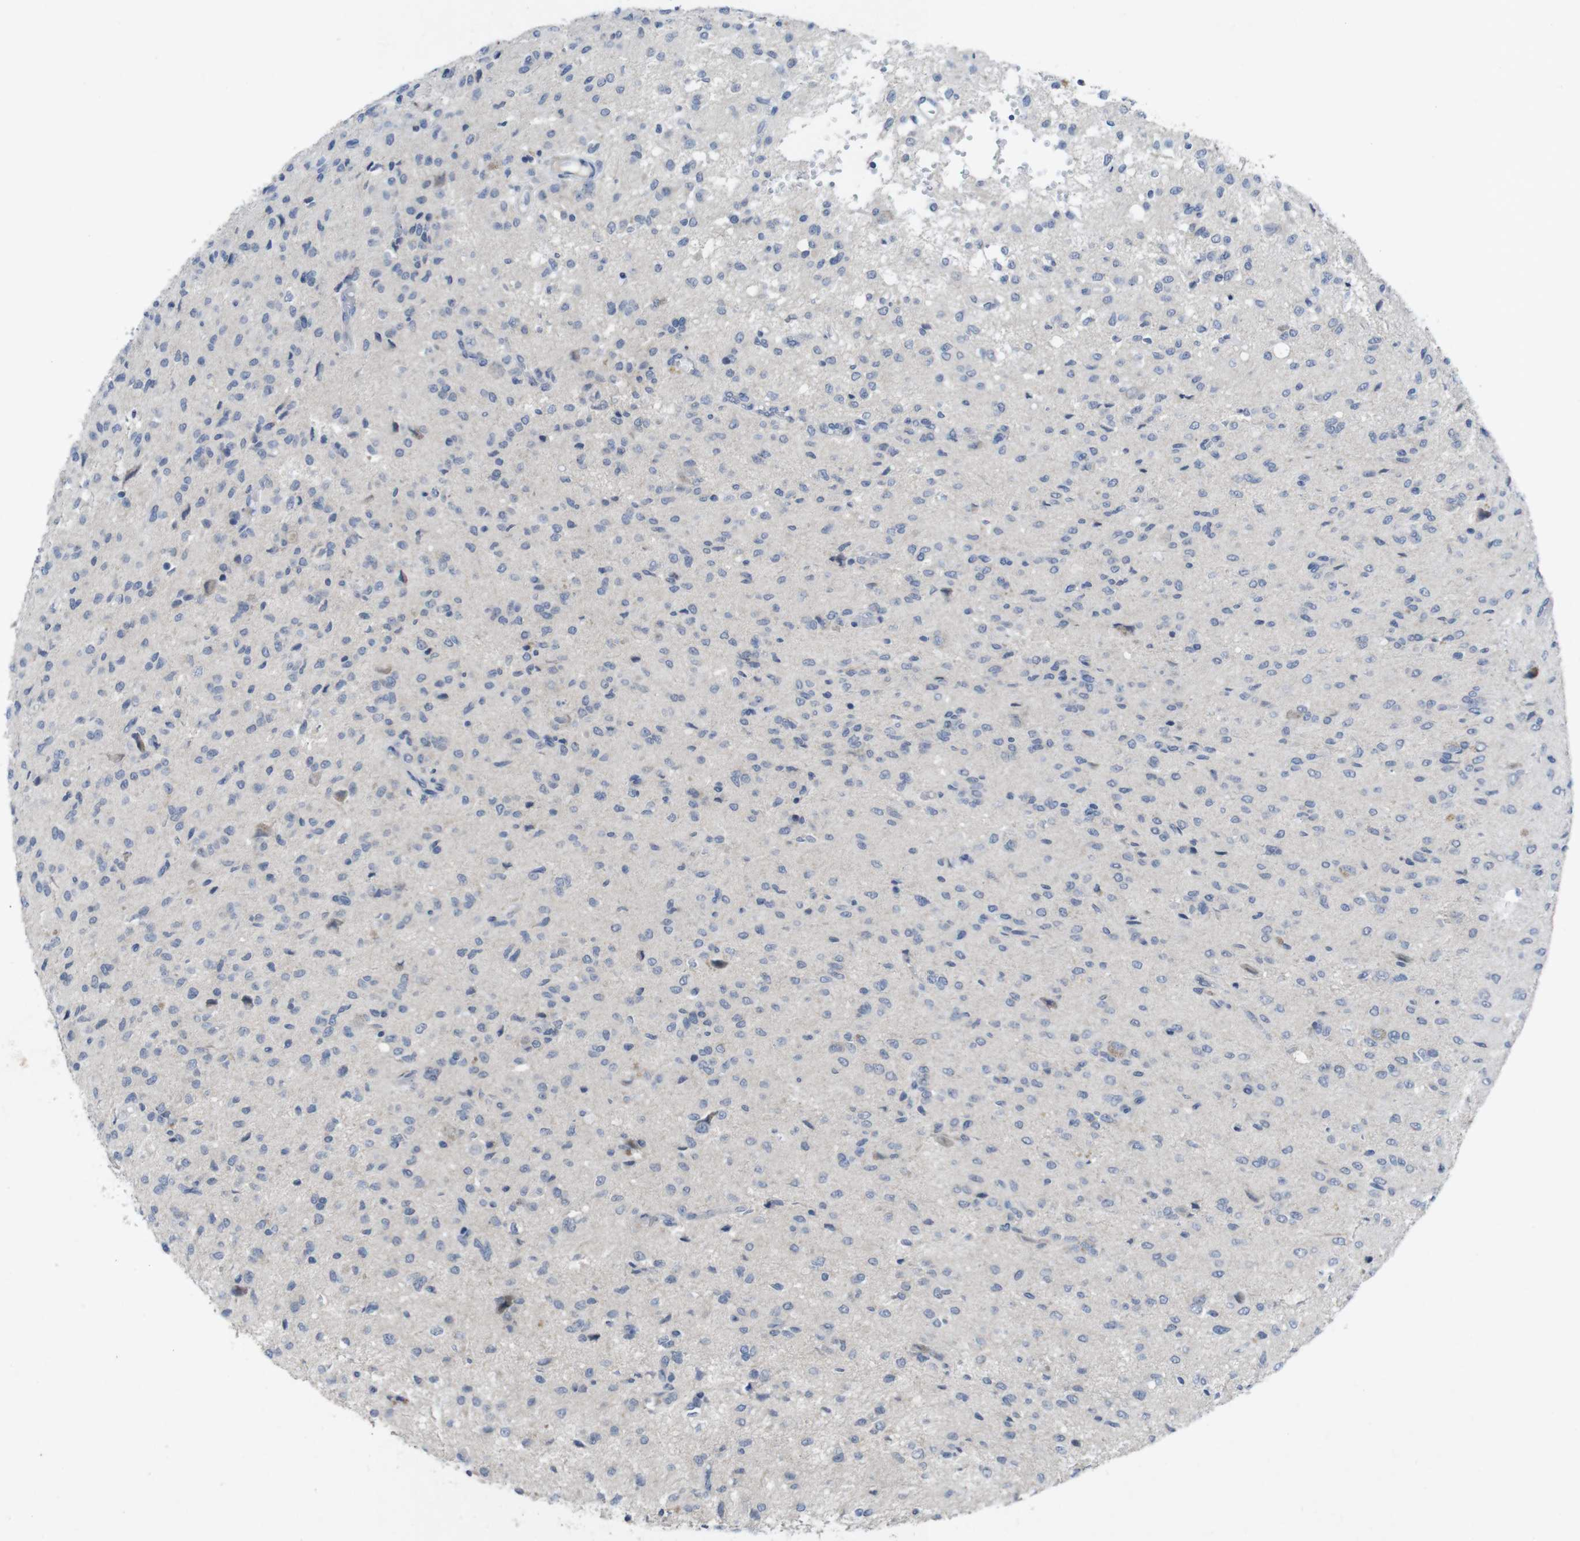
{"staining": {"intensity": "negative", "quantity": "none", "location": "none"}, "tissue": "glioma", "cell_type": "Tumor cells", "image_type": "cancer", "snomed": [{"axis": "morphology", "description": "Glioma, malignant, High grade"}, {"axis": "topography", "description": "Brain"}], "caption": "Immunohistochemical staining of glioma shows no significant expression in tumor cells. (Stains: DAB (3,3'-diaminobenzidine) immunohistochemistry (IHC) with hematoxylin counter stain, Microscopy: brightfield microscopy at high magnification).", "gene": "SLAMF7", "patient": {"sex": "female", "age": 59}}